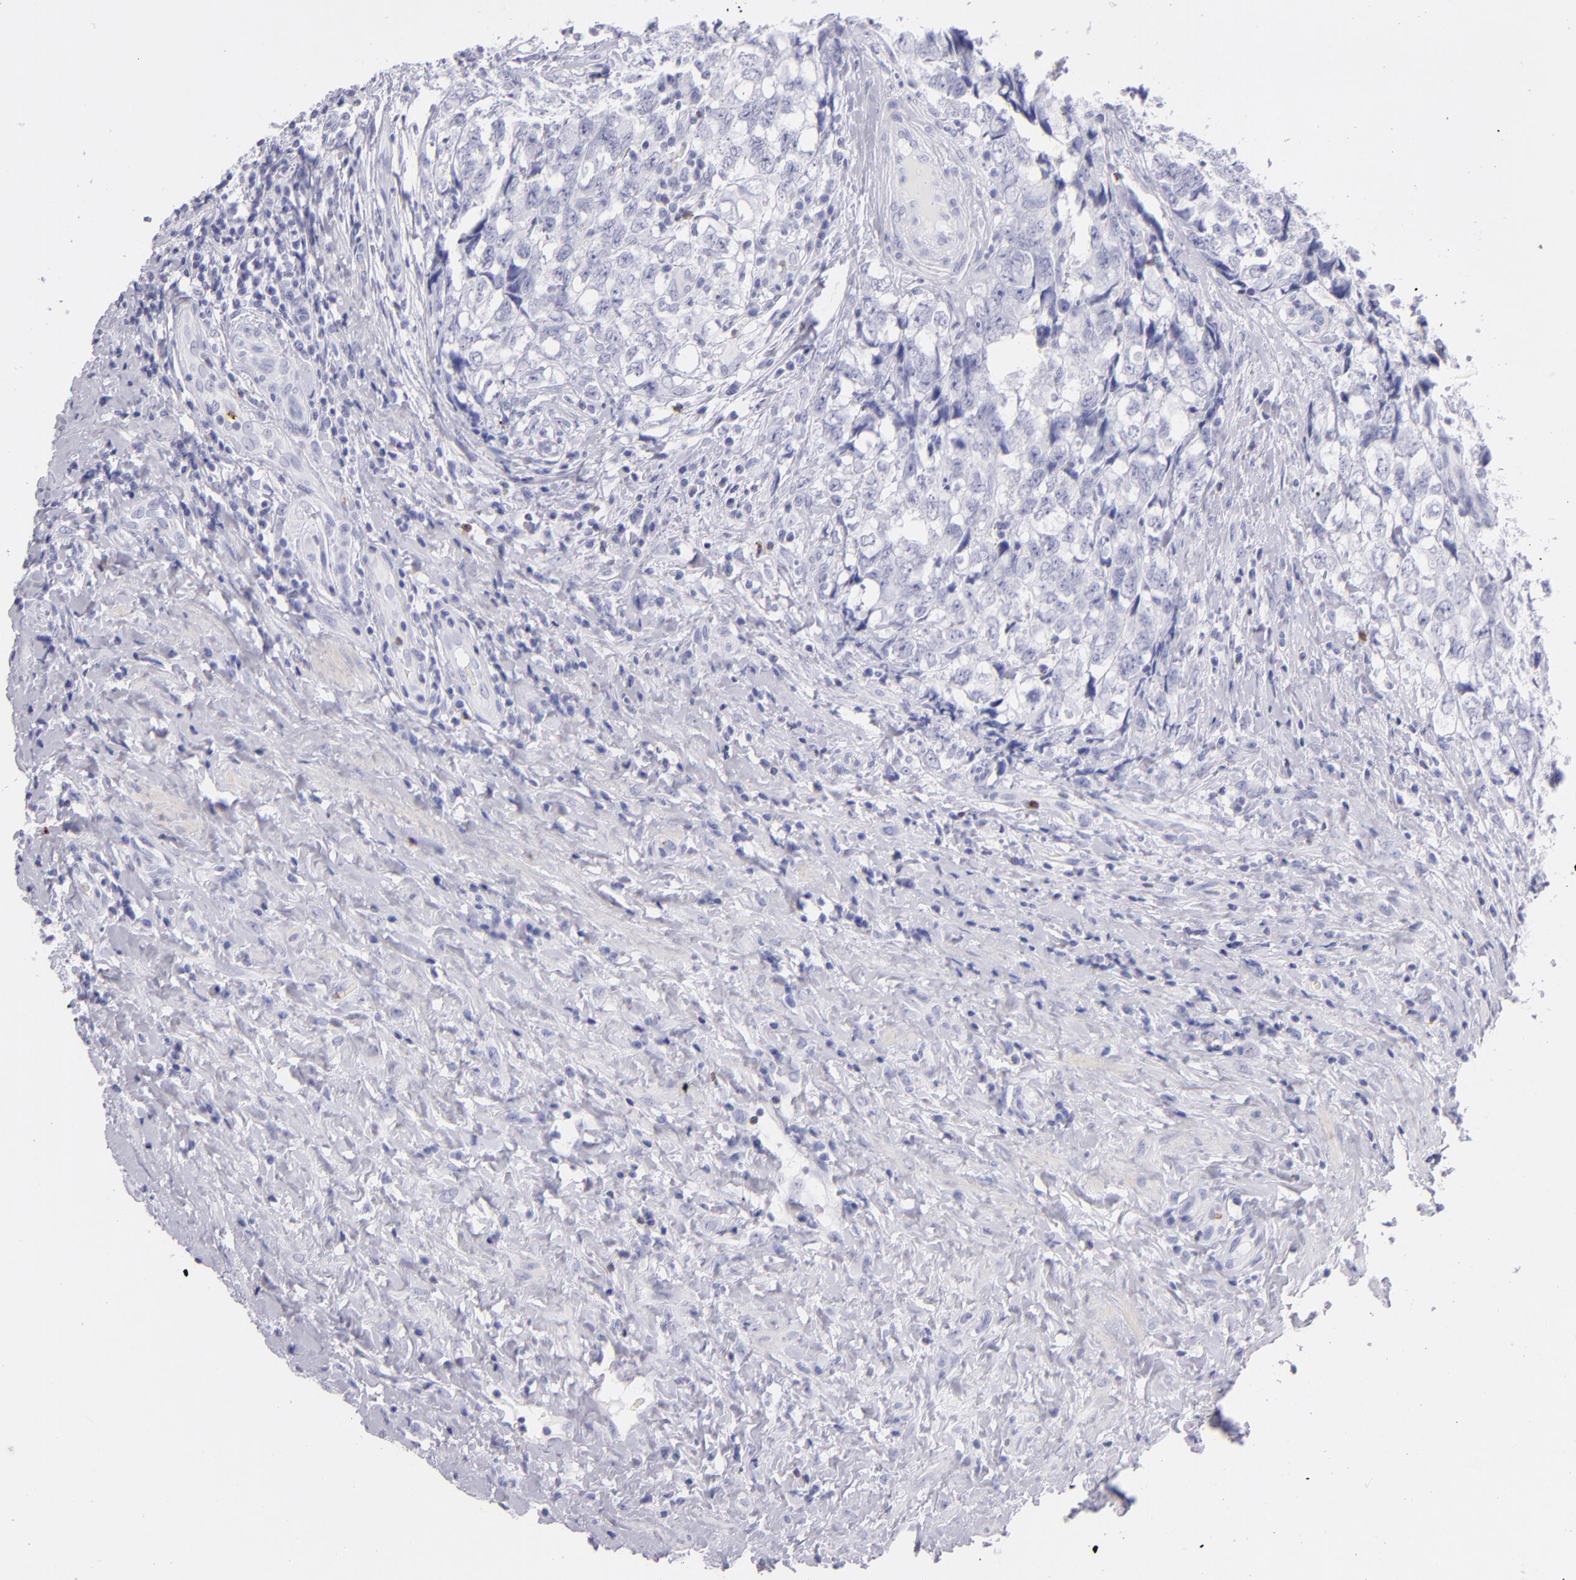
{"staining": {"intensity": "negative", "quantity": "none", "location": "none"}, "tissue": "testis cancer", "cell_type": "Tumor cells", "image_type": "cancer", "snomed": [{"axis": "morphology", "description": "Carcinoma, Embryonal, NOS"}, {"axis": "topography", "description": "Testis"}], "caption": "Testis embryonal carcinoma was stained to show a protein in brown. There is no significant positivity in tumor cells. (DAB immunohistochemistry (IHC) visualized using brightfield microscopy, high magnification).", "gene": "PRF1", "patient": {"sex": "male", "age": 31}}